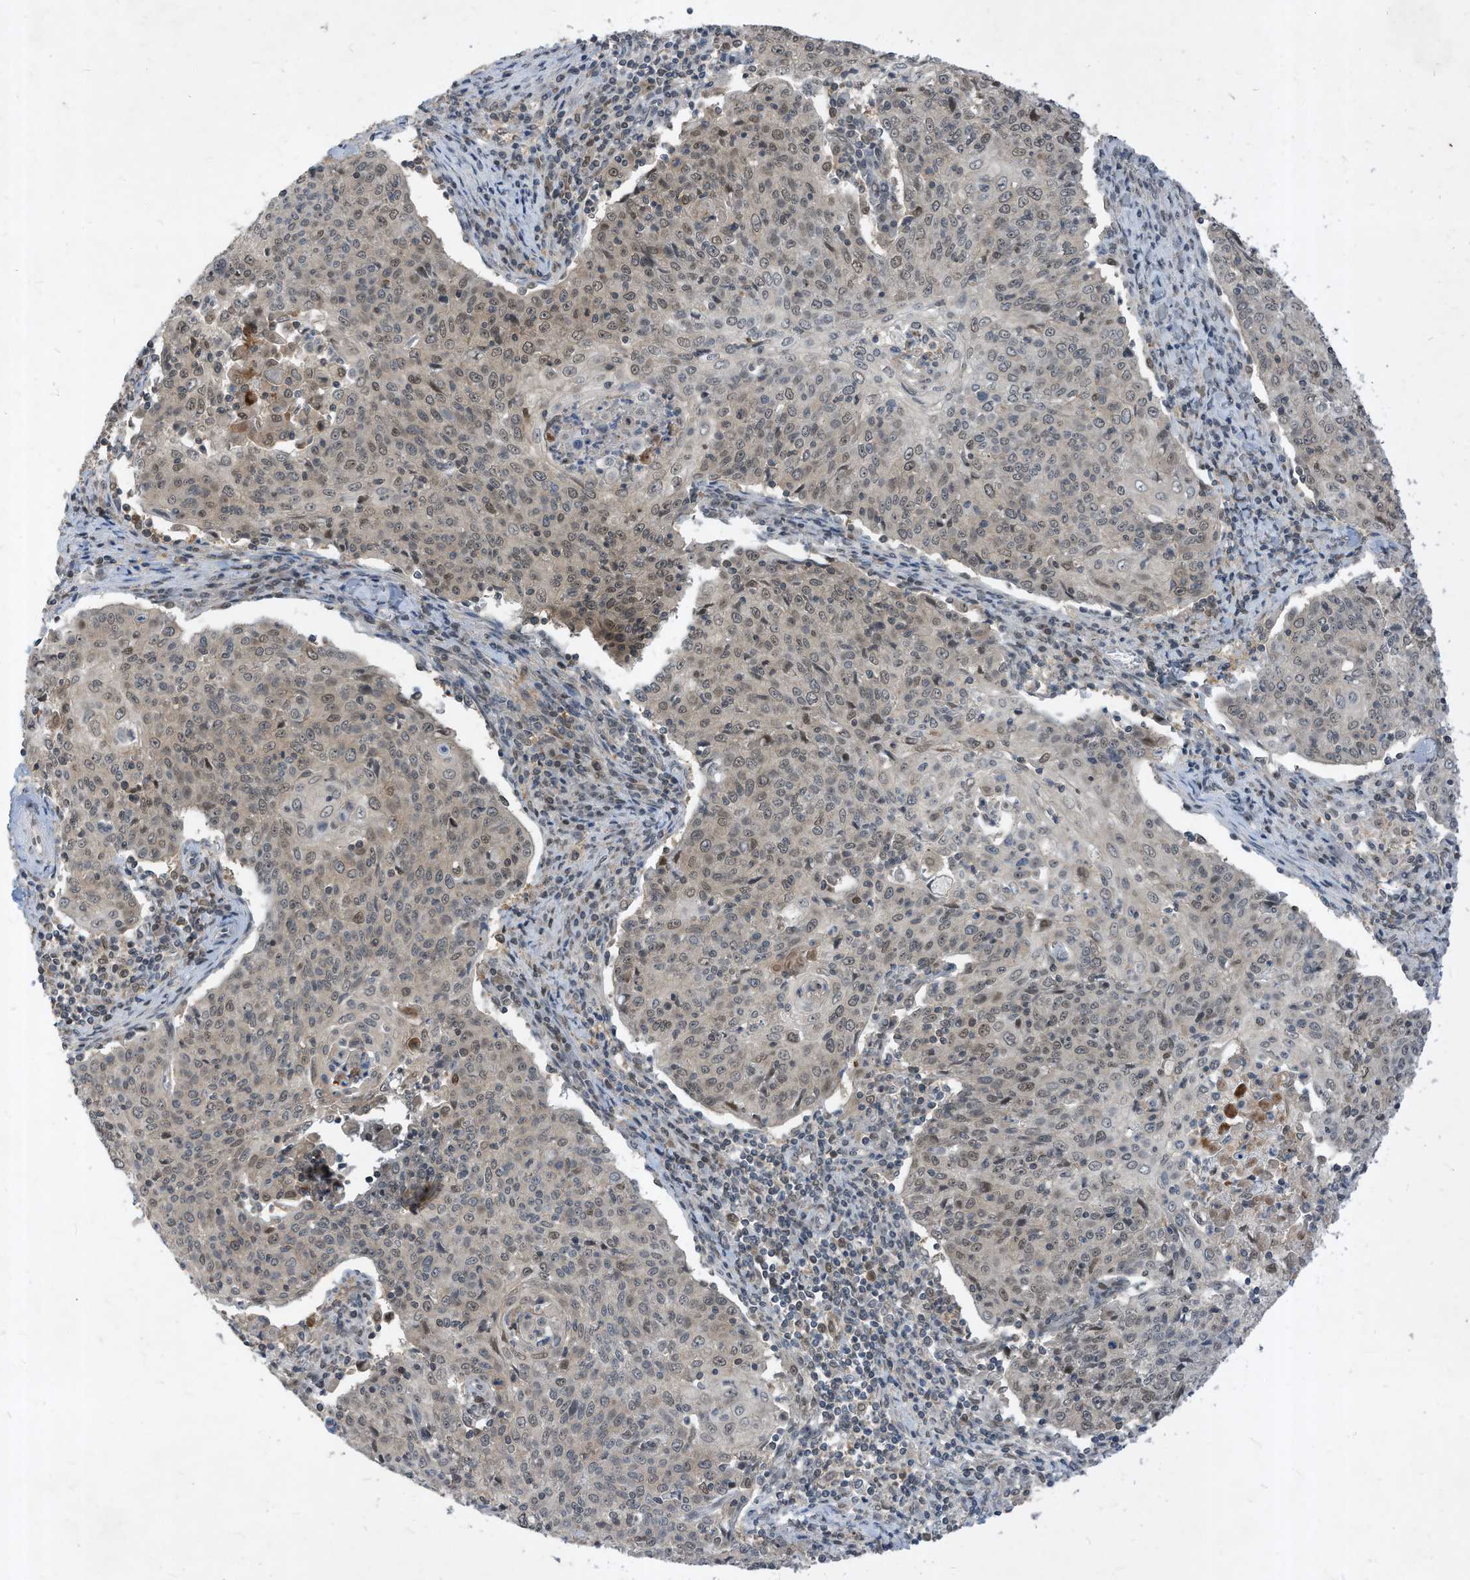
{"staining": {"intensity": "weak", "quantity": "25%-75%", "location": "nuclear"}, "tissue": "cervical cancer", "cell_type": "Tumor cells", "image_type": "cancer", "snomed": [{"axis": "morphology", "description": "Squamous cell carcinoma, NOS"}, {"axis": "topography", "description": "Cervix"}], "caption": "A high-resolution micrograph shows IHC staining of cervical squamous cell carcinoma, which reveals weak nuclear expression in approximately 25%-75% of tumor cells.", "gene": "KPNB1", "patient": {"sex": "female", "age": 48}}